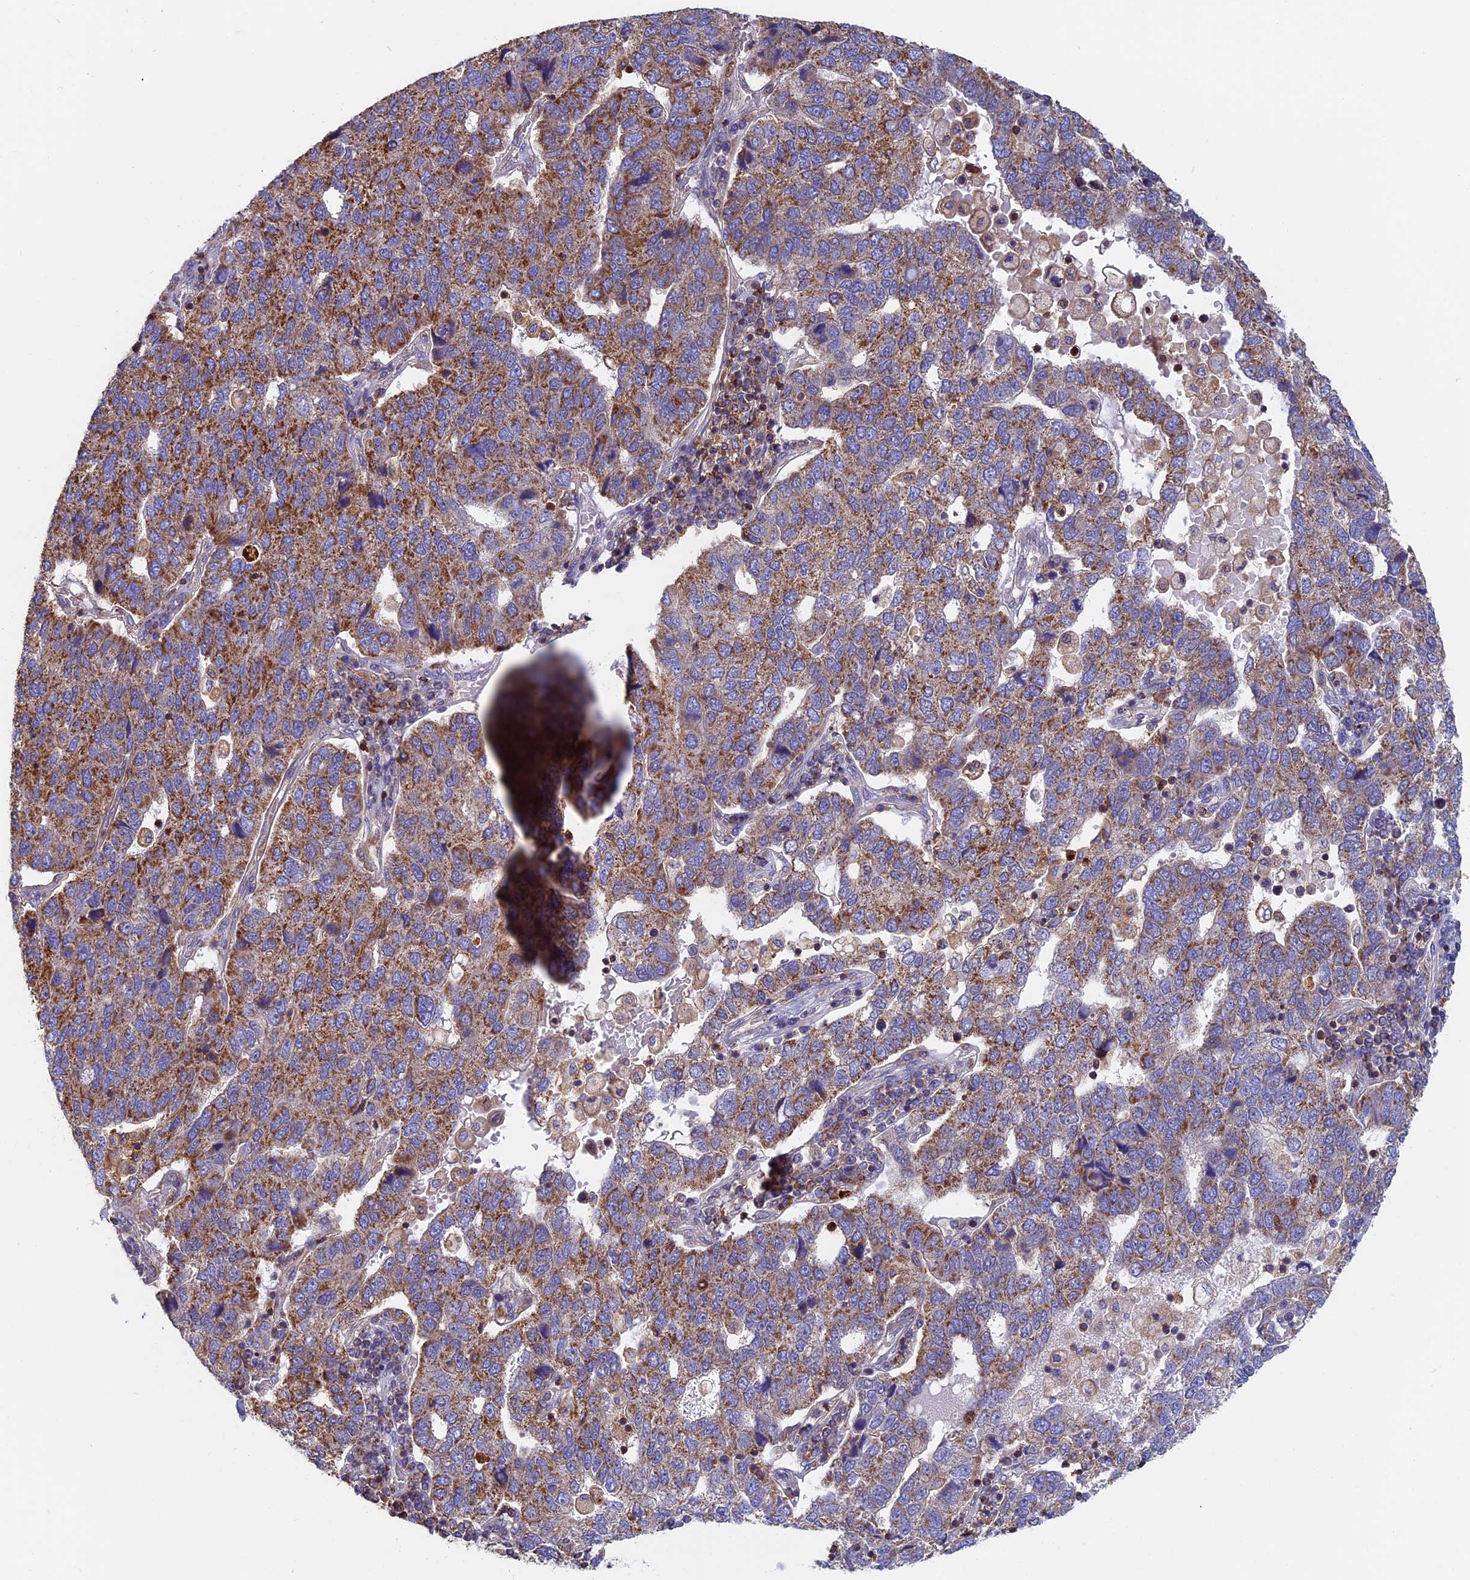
{"staining": {"intensity": "moderate", "quantity": "<25%", "location": "cytoplasmic/membranous"}, "tissue": "pancreatic cancer", "cell_type": "Tumor cells", "image_type": "cancer", "snomed": [{"axis": "morphology", "description": "Adenocarcinoma, NOS"}, {"axis": "topography", "description": "Pancreas"}], "caption": "Immunohistochemistry image of neoplastic tissue: pancreatic adenocarcinoma stained using immunohistochemistry demonstrates low levels of moderate protein expression localized specifically in the cytoplasmic/membranous of tumor cells, appearing as a cytoplasmic/membranous brown color.", "gene": "HSD17B8", "patient": {"sex": "female", "age": 61}}